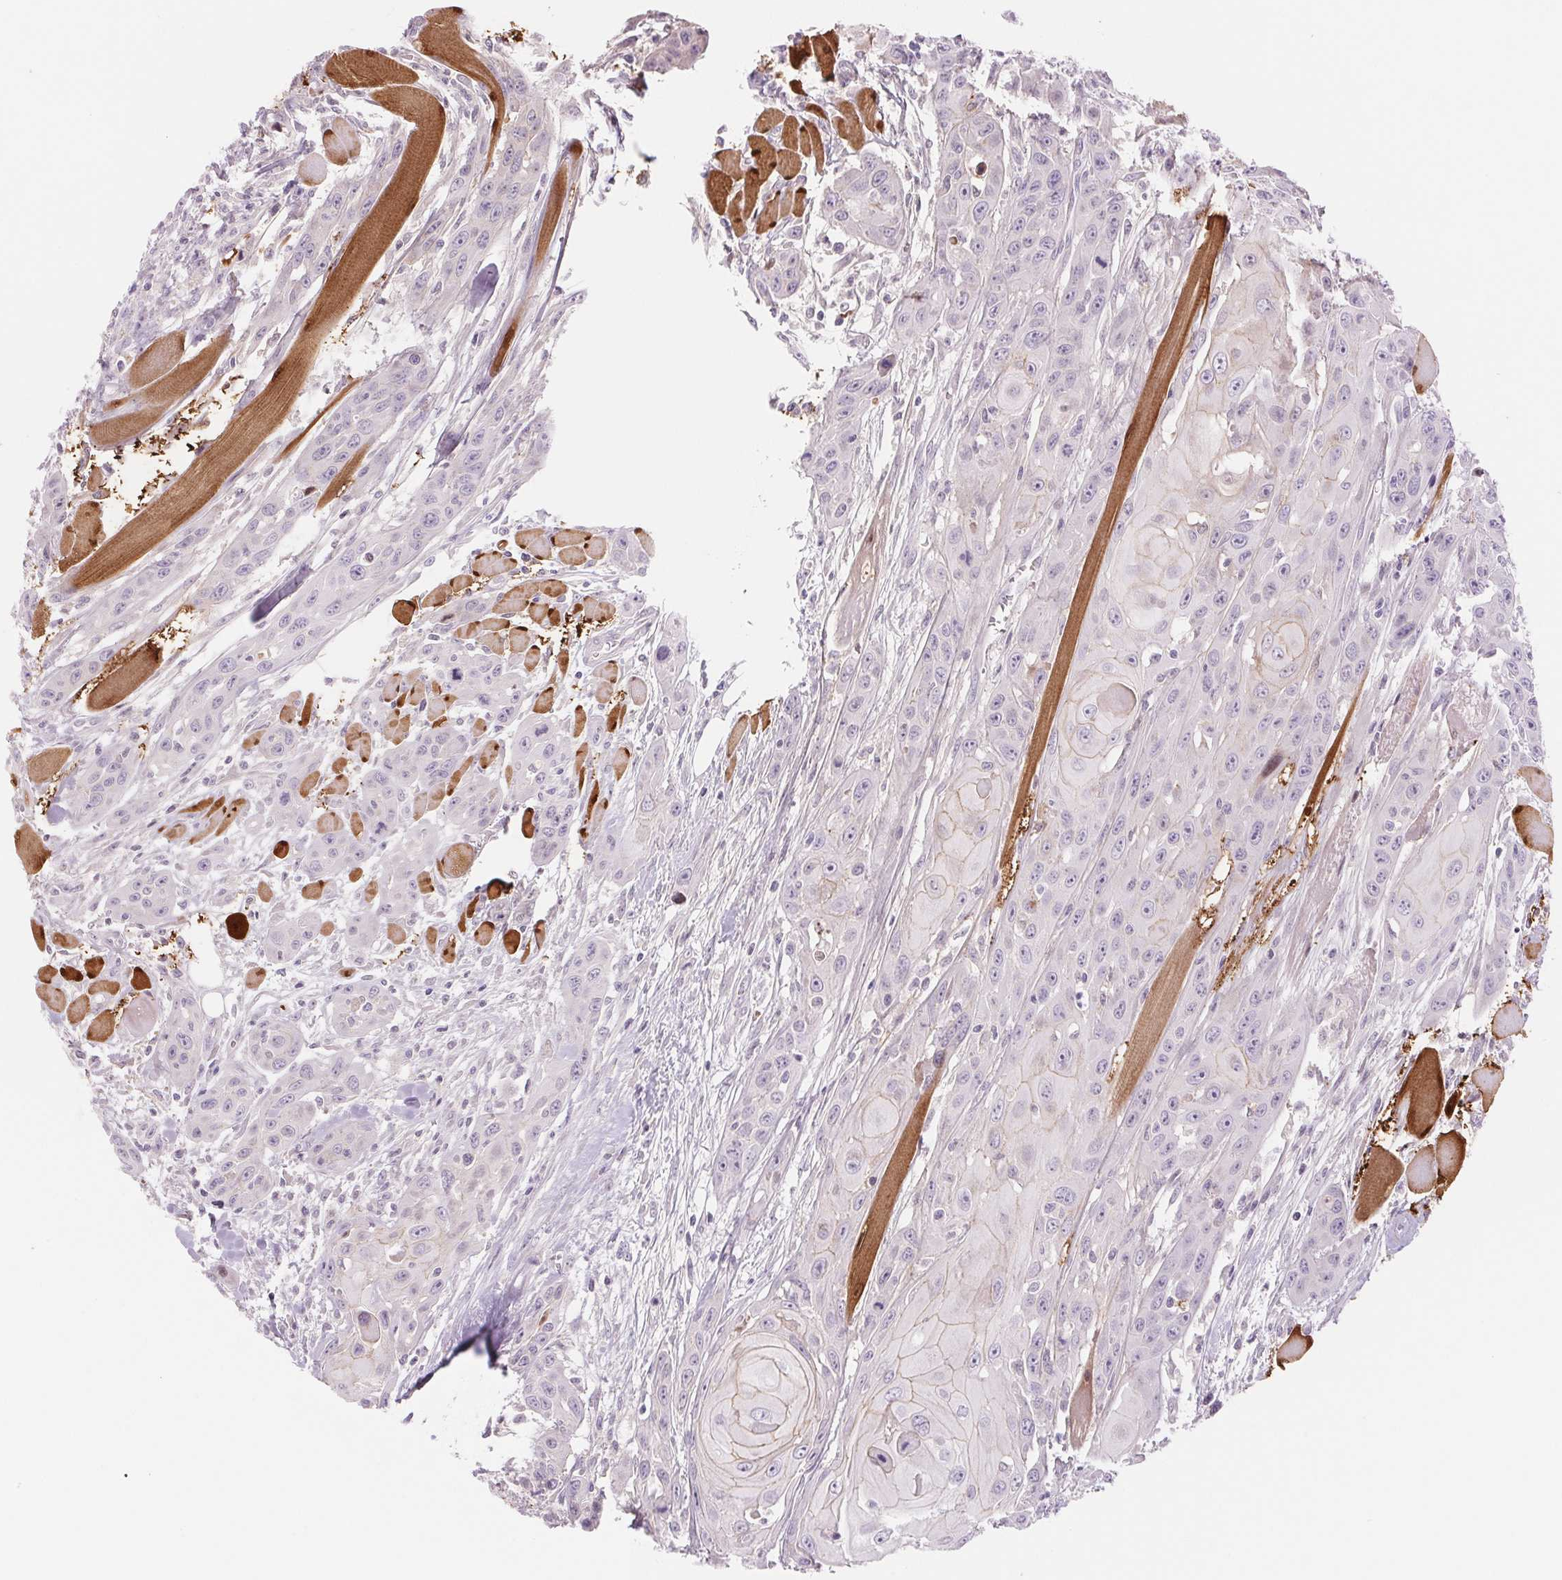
{"staining": {"intensity": "weak", "quantity": "<25%", "location": "cytoplasmic/membranous"}, "tissue": "head and neck cancer", "cell_type": "Tumor cells", "image_type": "cancer", "snomed": [{"axis": "morphology", "description": "Squamous cell carcinoma, NOS"}, {"axis": "topography", "description": "Head-Neck"}], "caption": "Head and neck squamous cell carcinoma was stained to show a protein in brown. There is no significant staining in tumor cells.", "gene": "CCDC168", "patient": {"sex": "female", "age": 80}}